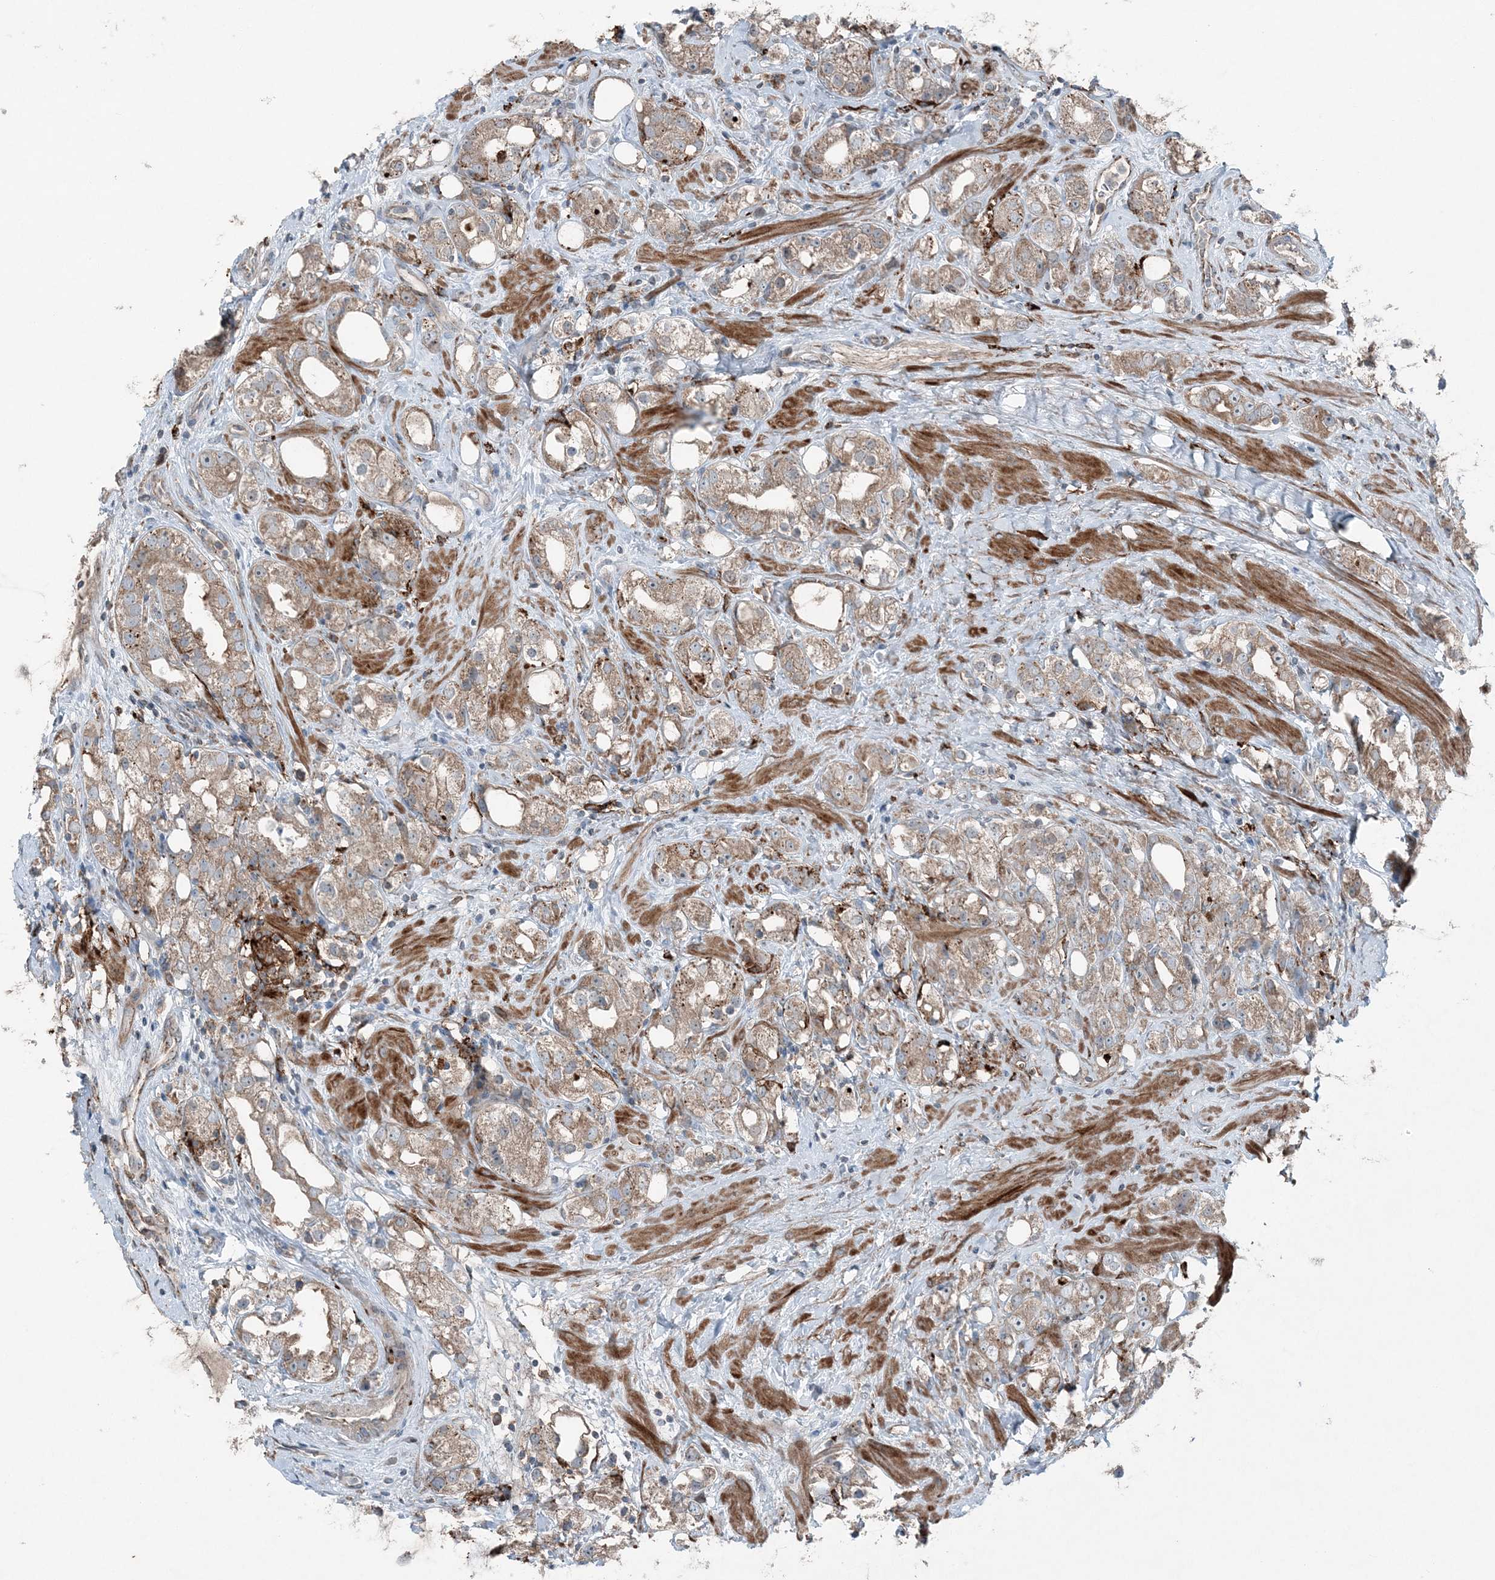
{"staining": {"intensity": "moderate", "quantity": ">75%", "location": "cytoplasmic/membranous"}, "tissue": "prostate cancer", "cell_type": "Tumor cells", "image_type": "cancer", "snomed": [{"axis": "morphology", "description": "Adenocarcinoma, NOS"}, {"axis": "topography", "description": "Prostate"}], "caption": "Immunohistochemical staining of prostate cancer (adenocarcinoma) demonstrates moderate cytoplasmic/membranous protein positivity in about >75% of tumor cells.", "gene": "KY", "patient": {"sex": "male", "age": 79}}